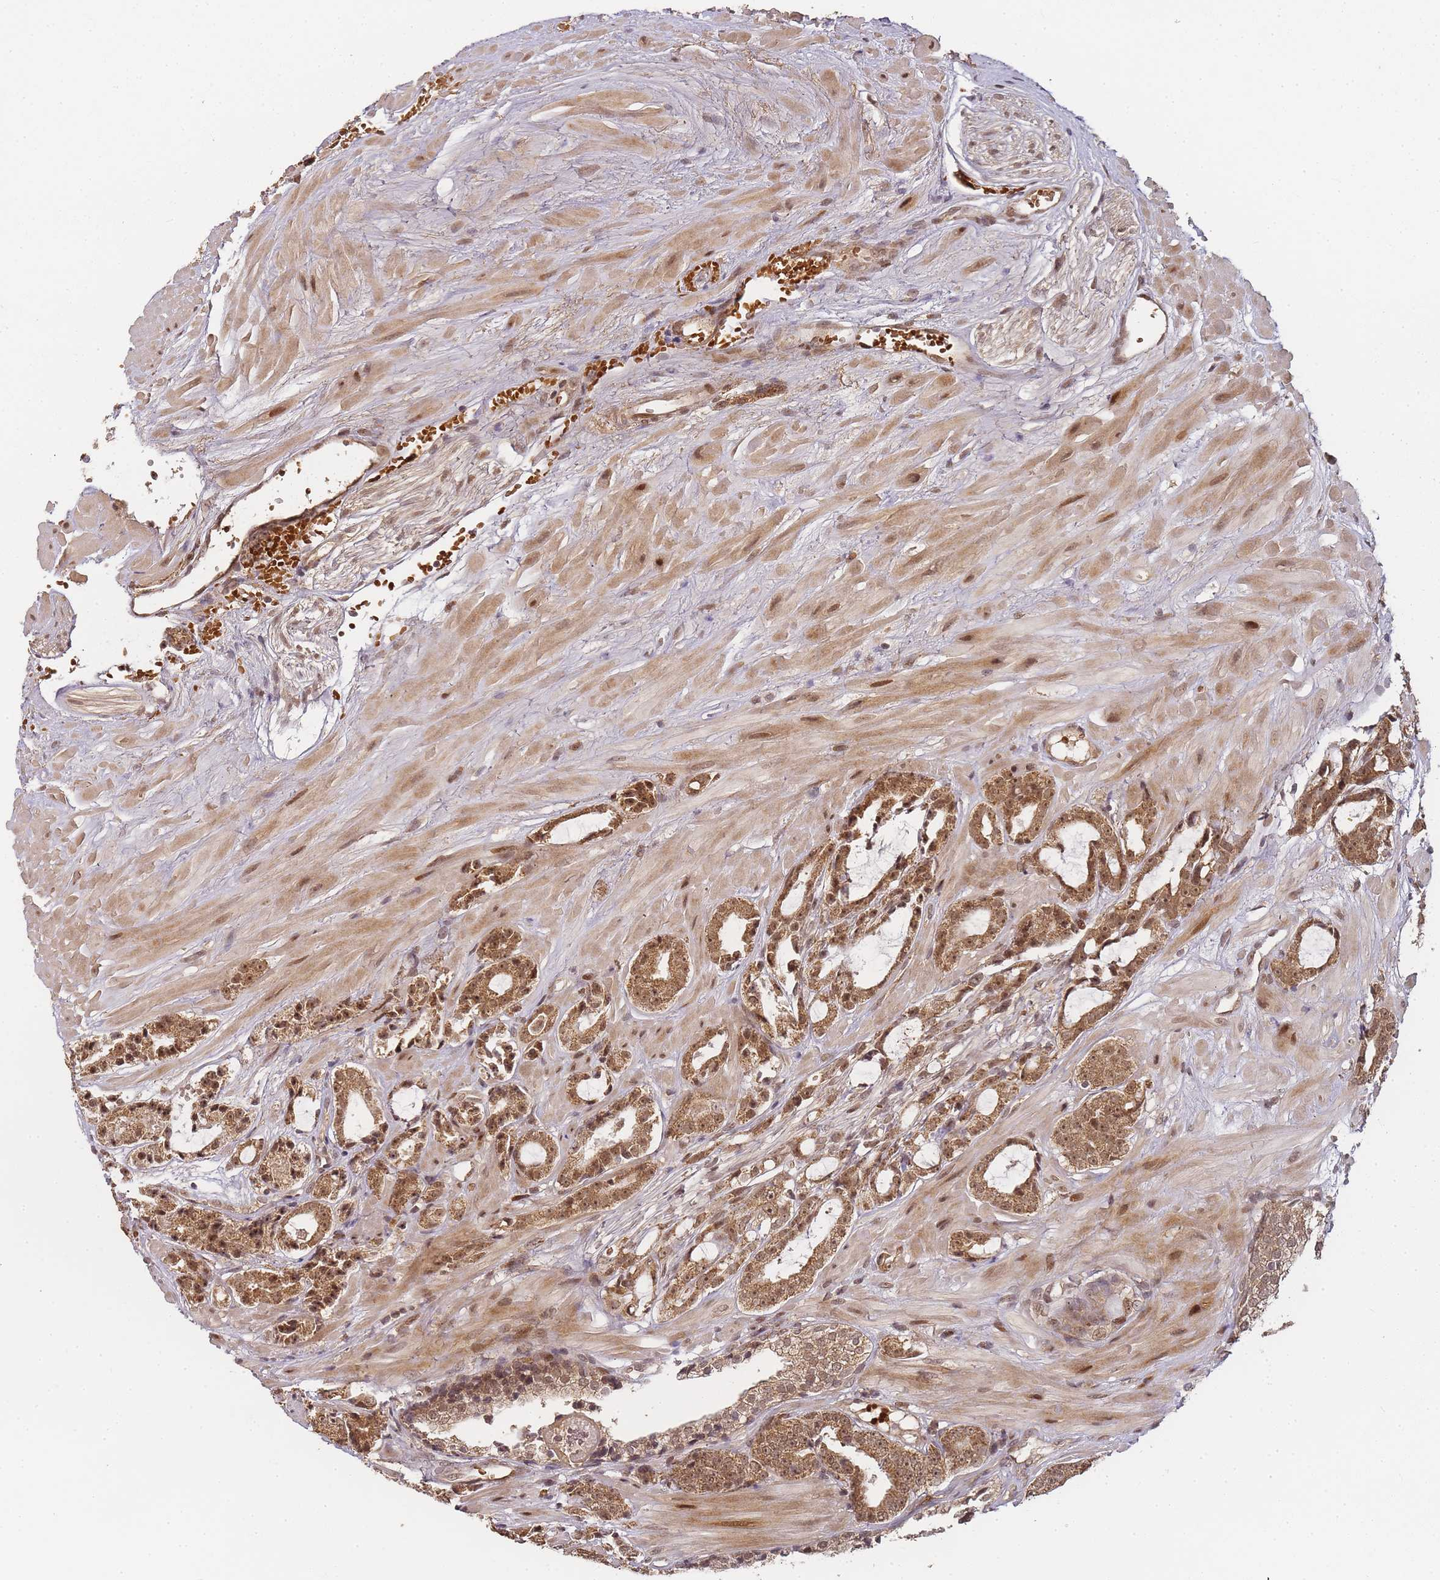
{"staining": {"intensity": "moderate", "quantity": ">75%", "location": "cytoplasmic/membranous,nuclear"}, "tissue": "prostate cancer", "cell_type": "Tumor cells", "image_type": "cancer", "snomed": [{"axis": "morphology", "description": "Adenocarcinoma, High grade"}, {"axis": "topography", "description": "Prostate"}], "caption": "The histopathology image reveals staining of high-grade adenocarcinoma (prostate), revealing moderate cytoplasmic/membranous and nuclear protein positivity (brown color) within tumor cells.", "gene": "ZNF497", "patient": {"sex": "male", "age": 71}}